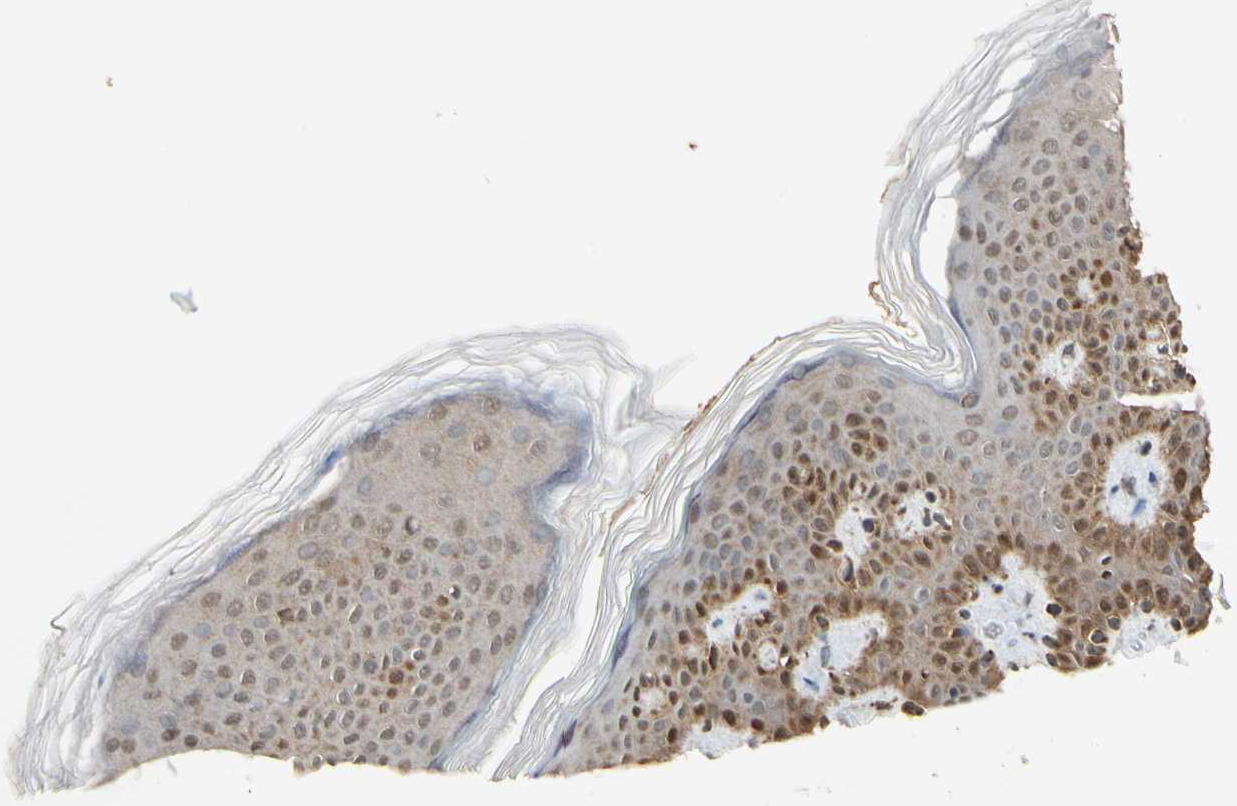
{"staining": {"intensity": "moderate", "quantity": ">75%", "location": "cytoplasmic/membranous"}, "tissue": "skin", "cell_type": "Fibroblasts", "image_type": "normal", "snomed": [{"axis": "morphology", "description": "Normal tissue, NOS"}, {"axis": "topography", "description": "Skin"}], "caption": "Protein positivity by immunohistochemistry shows moderate cytoplasmic/membranous expression in approximately >75% of fibroblasts in benign skin.", "gene": "PRDX5", "patient": {"sex": "male", "age": 16}}